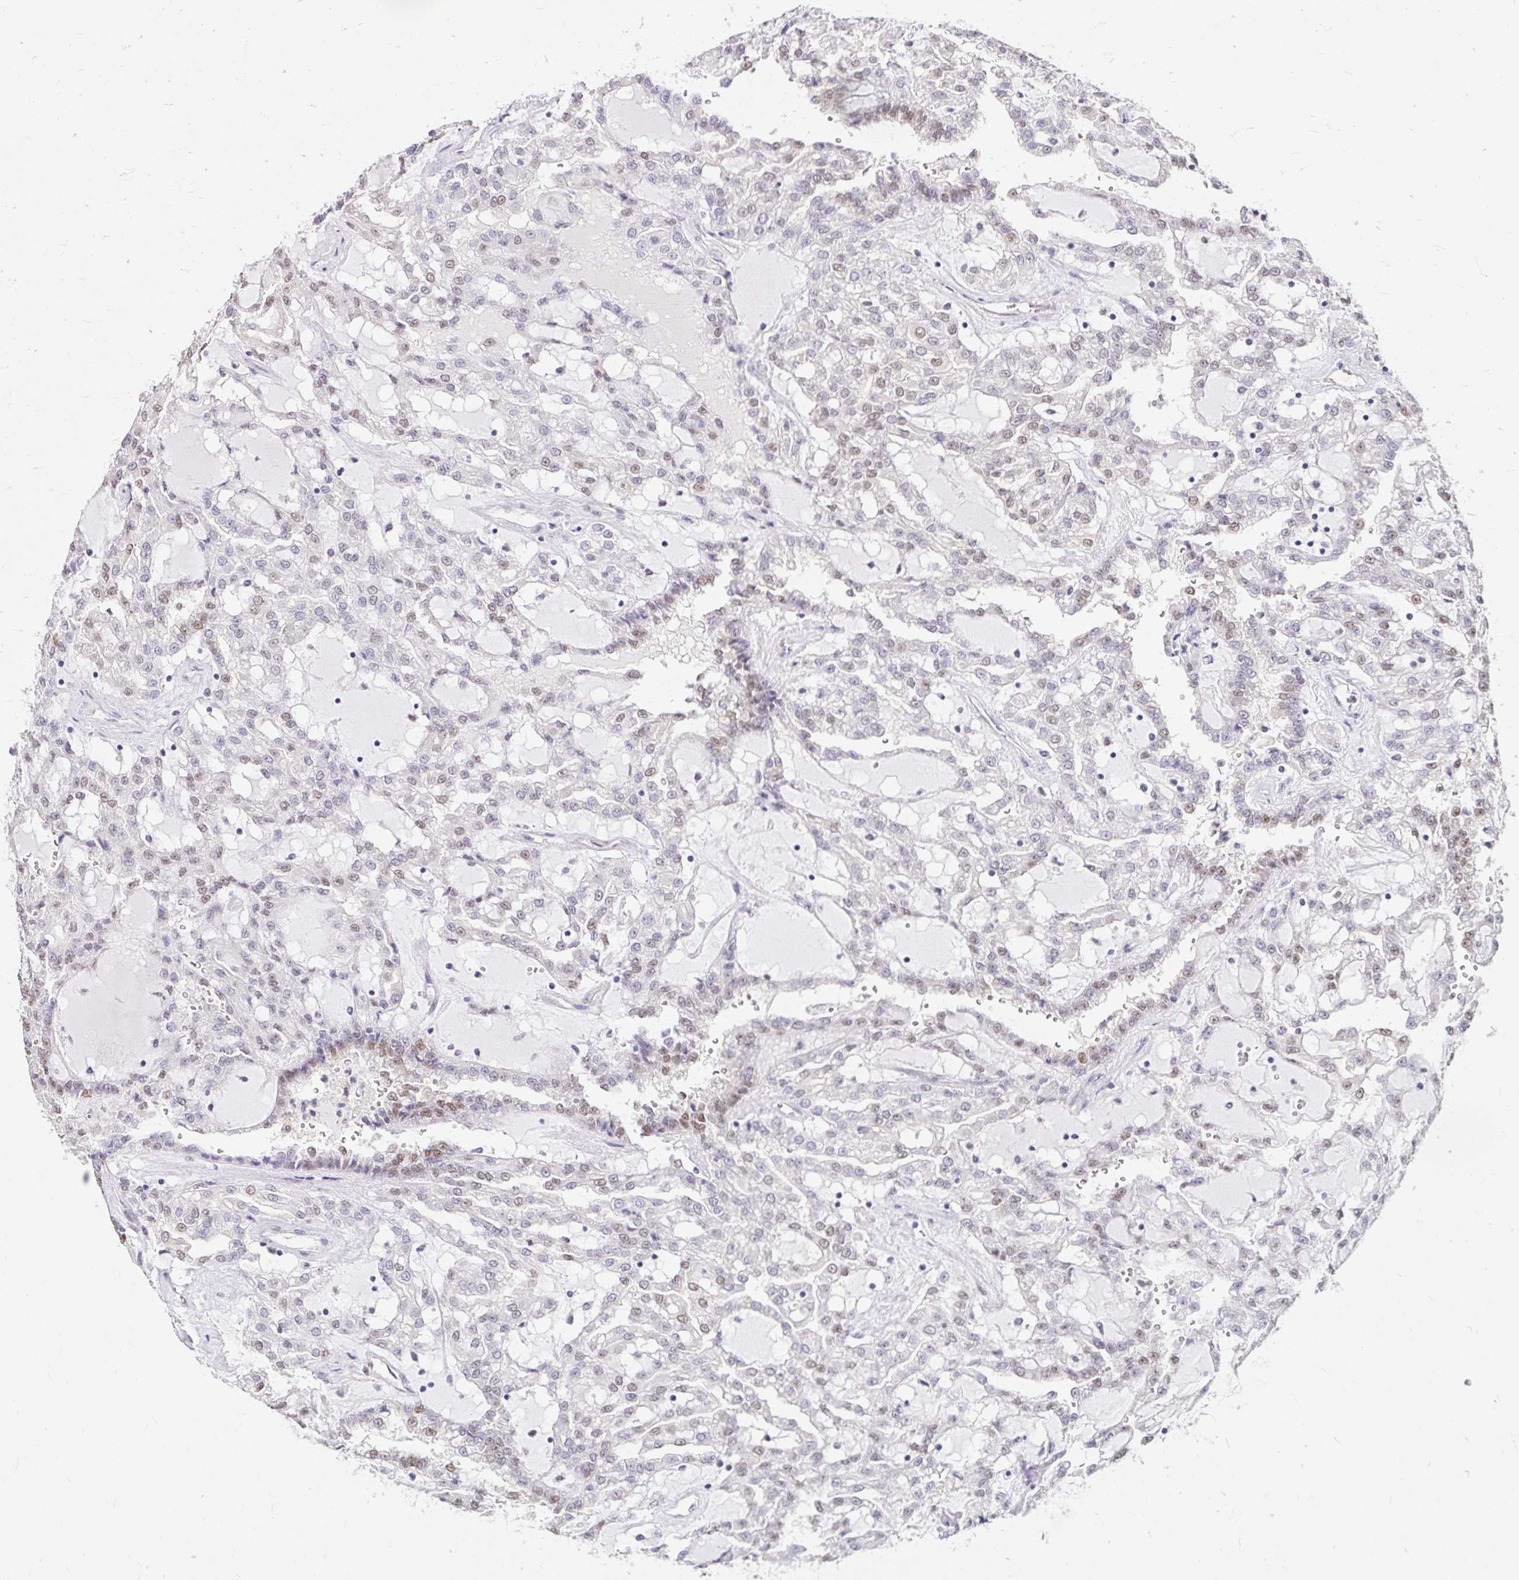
{"staining": {"intensity": "moderate", "quantity": "<25%", "location": "nuclear"}, "tissue": "renal cancer", "cell_type": "Tumor cells", "image_type": "cancer", "snomed": [{"axis": "morphology", "description": "Adenocarcinoma, NOS"}, {"axis": "topography", "description": "Kidney"}], "caption": "Immunohistochemistry (IHC) (DAB) staining of renal adenocarcinoma reveals moderate nuclear protein expression in approximately <25% of tumor cells.", "gene": "RIMS4", "patient": {"sex": "male", "age": 63}}